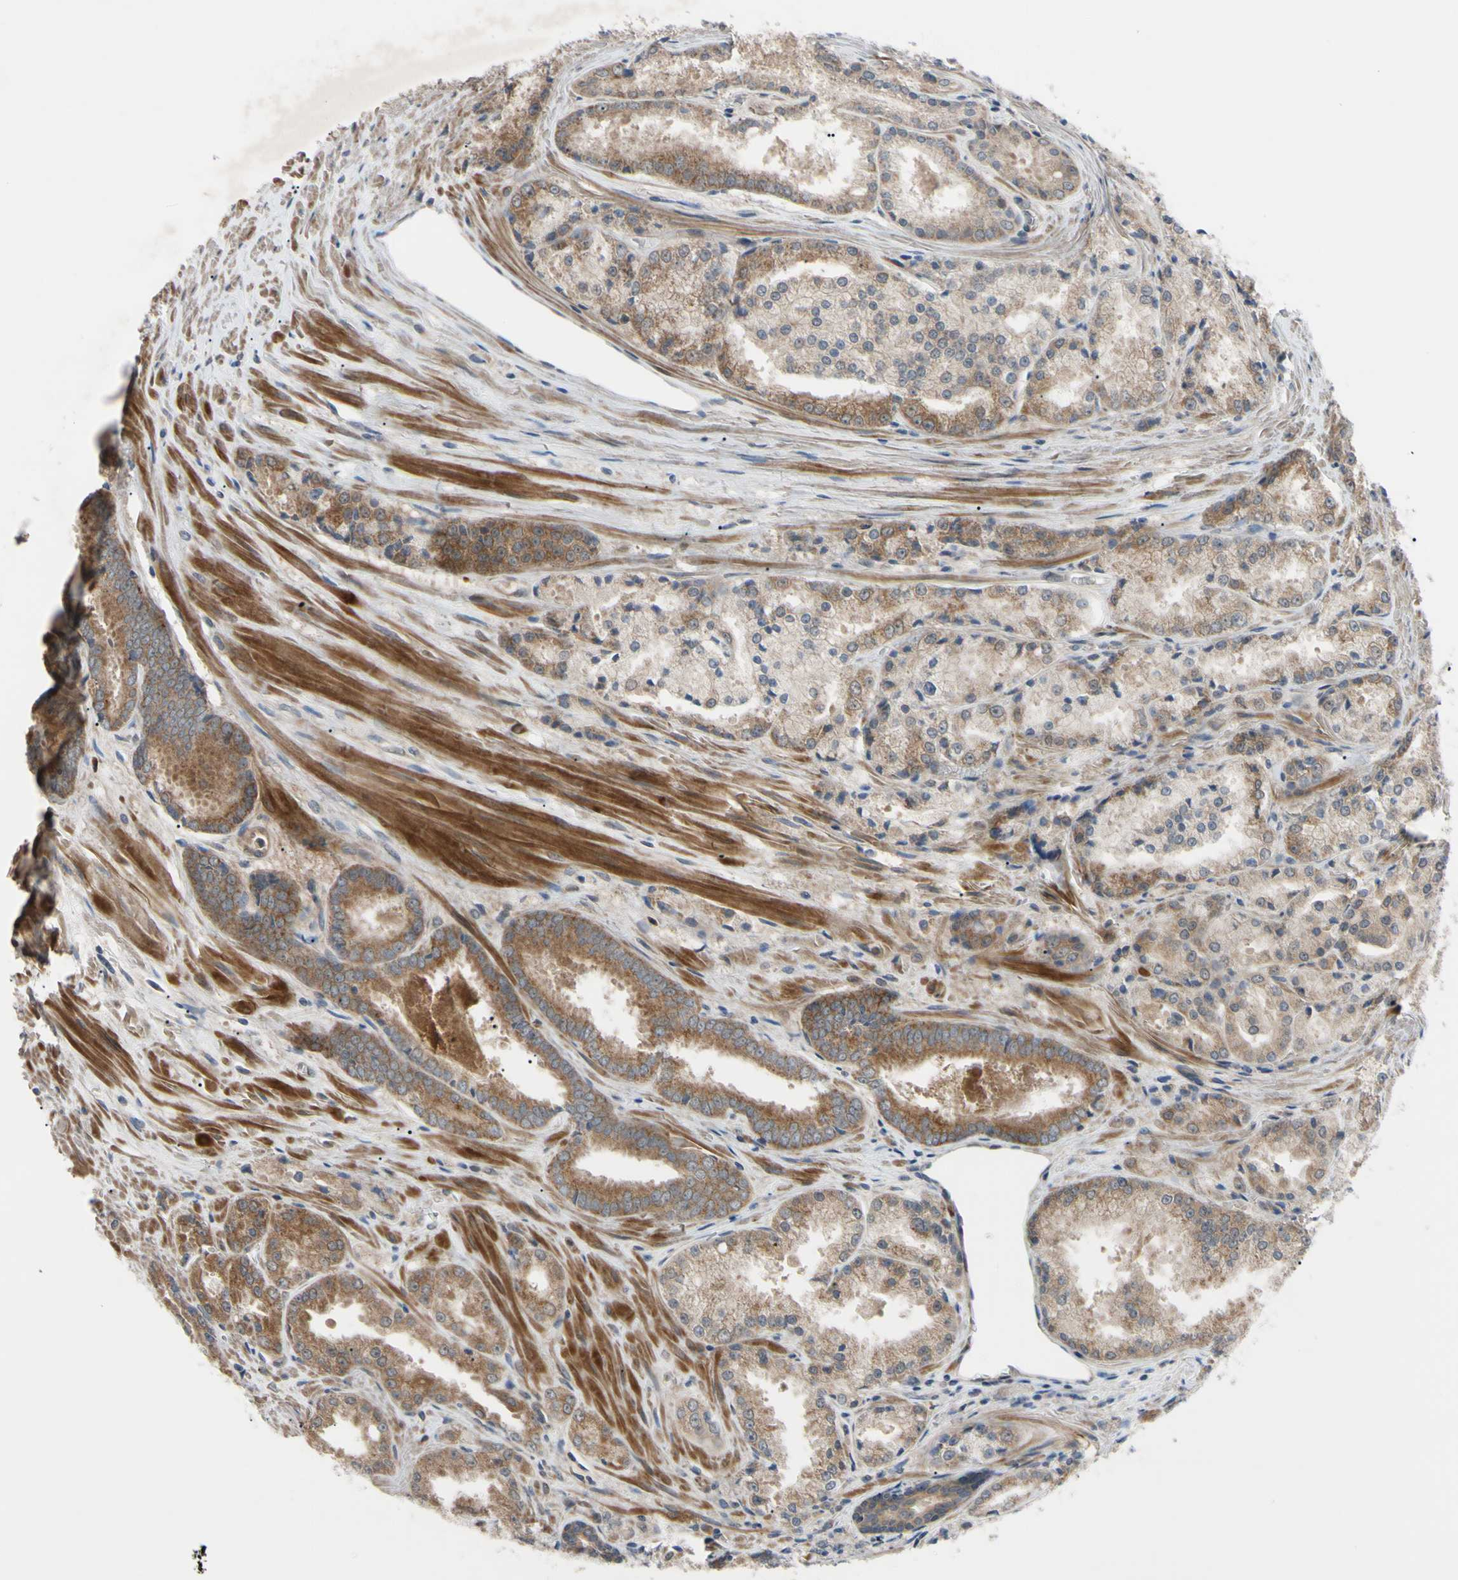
{"staining": {"intensity": "moderate", "quantity": ">75%", "location": "cytoplasmic/membranous"}, "tissue": "prostate cancer", "cell_type": "Tumor cells", "image_type": "cancer", "snomed": [{"axis": "morphology", "description": "Adenocarcinoma, Low grade"}, {"axis": "topography", "description": "Prostate"}], "caption": "Tumor cells exhibit moderate cytoplasmic/membranous staining in approximately >75% of cells in prostate low-grade adenocarcinoma.", "gene": "SVIL", "patient": {"sex": "male", "age": 64}}